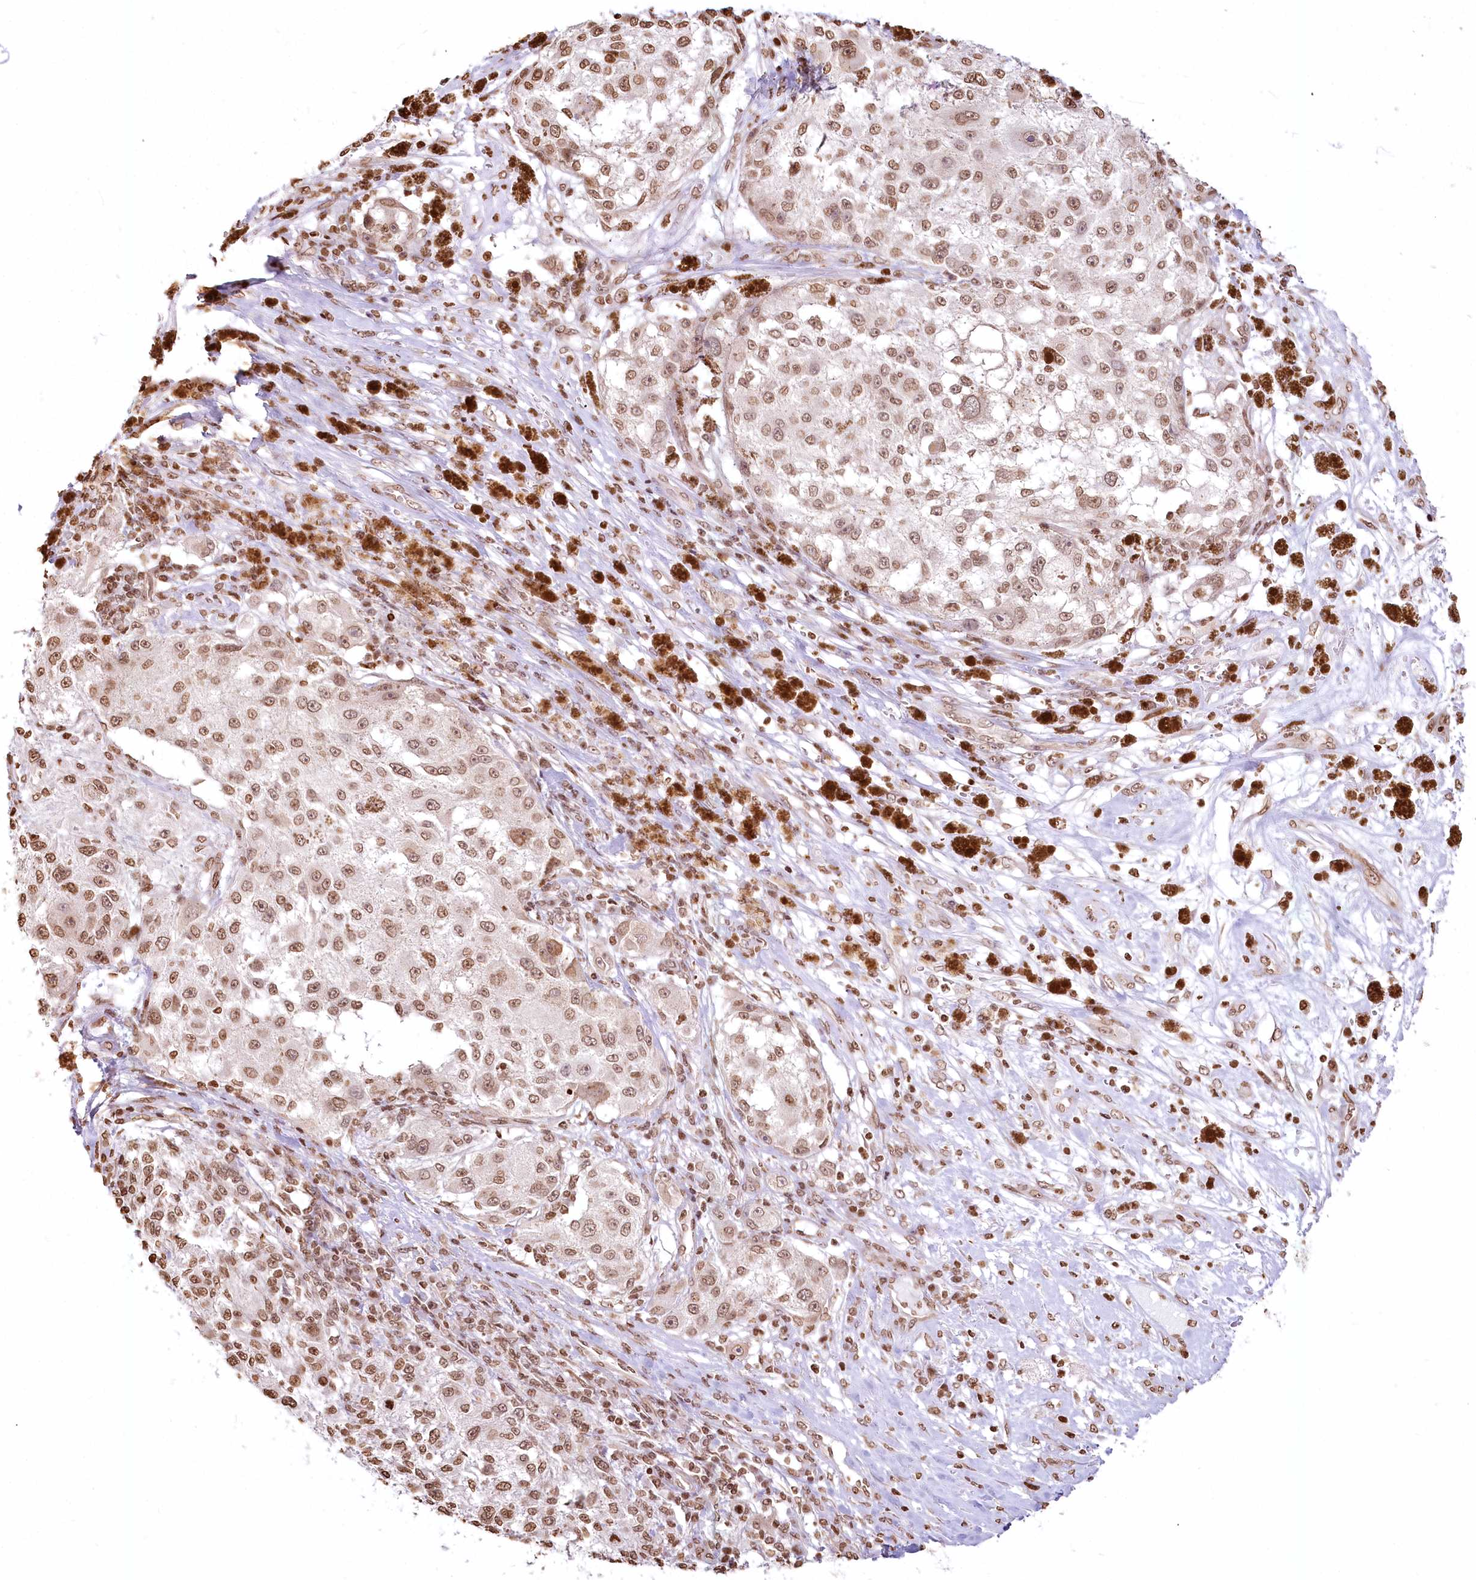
{"staining": {"intensity": "moderate", "quantity": ">75%", "location": "nuclear"}, "tissue": "melanoma", "cell_type": "Tumor cells", "image_type": "cancer", "snomed": [{"axis": "morphology", "description": "Necrosis, NOS"}, {"axis": "morphology", "description": "Malignant melanoma, NOS"}, {"axis": "topography", "description": "Skin"}], "caption": "Protein analysis of malignant melanoma tissue demonstrates moderate nuclear expression in approximately >75% of tumor cells. (Stains: DAB (3,3'-diaminobenzidine) in brown, nuclei in blue, Microscopy: brightfield microscopy at high magnification).", "gene": "FAM13A", "patient": {"sex": "female", "age": 87}}